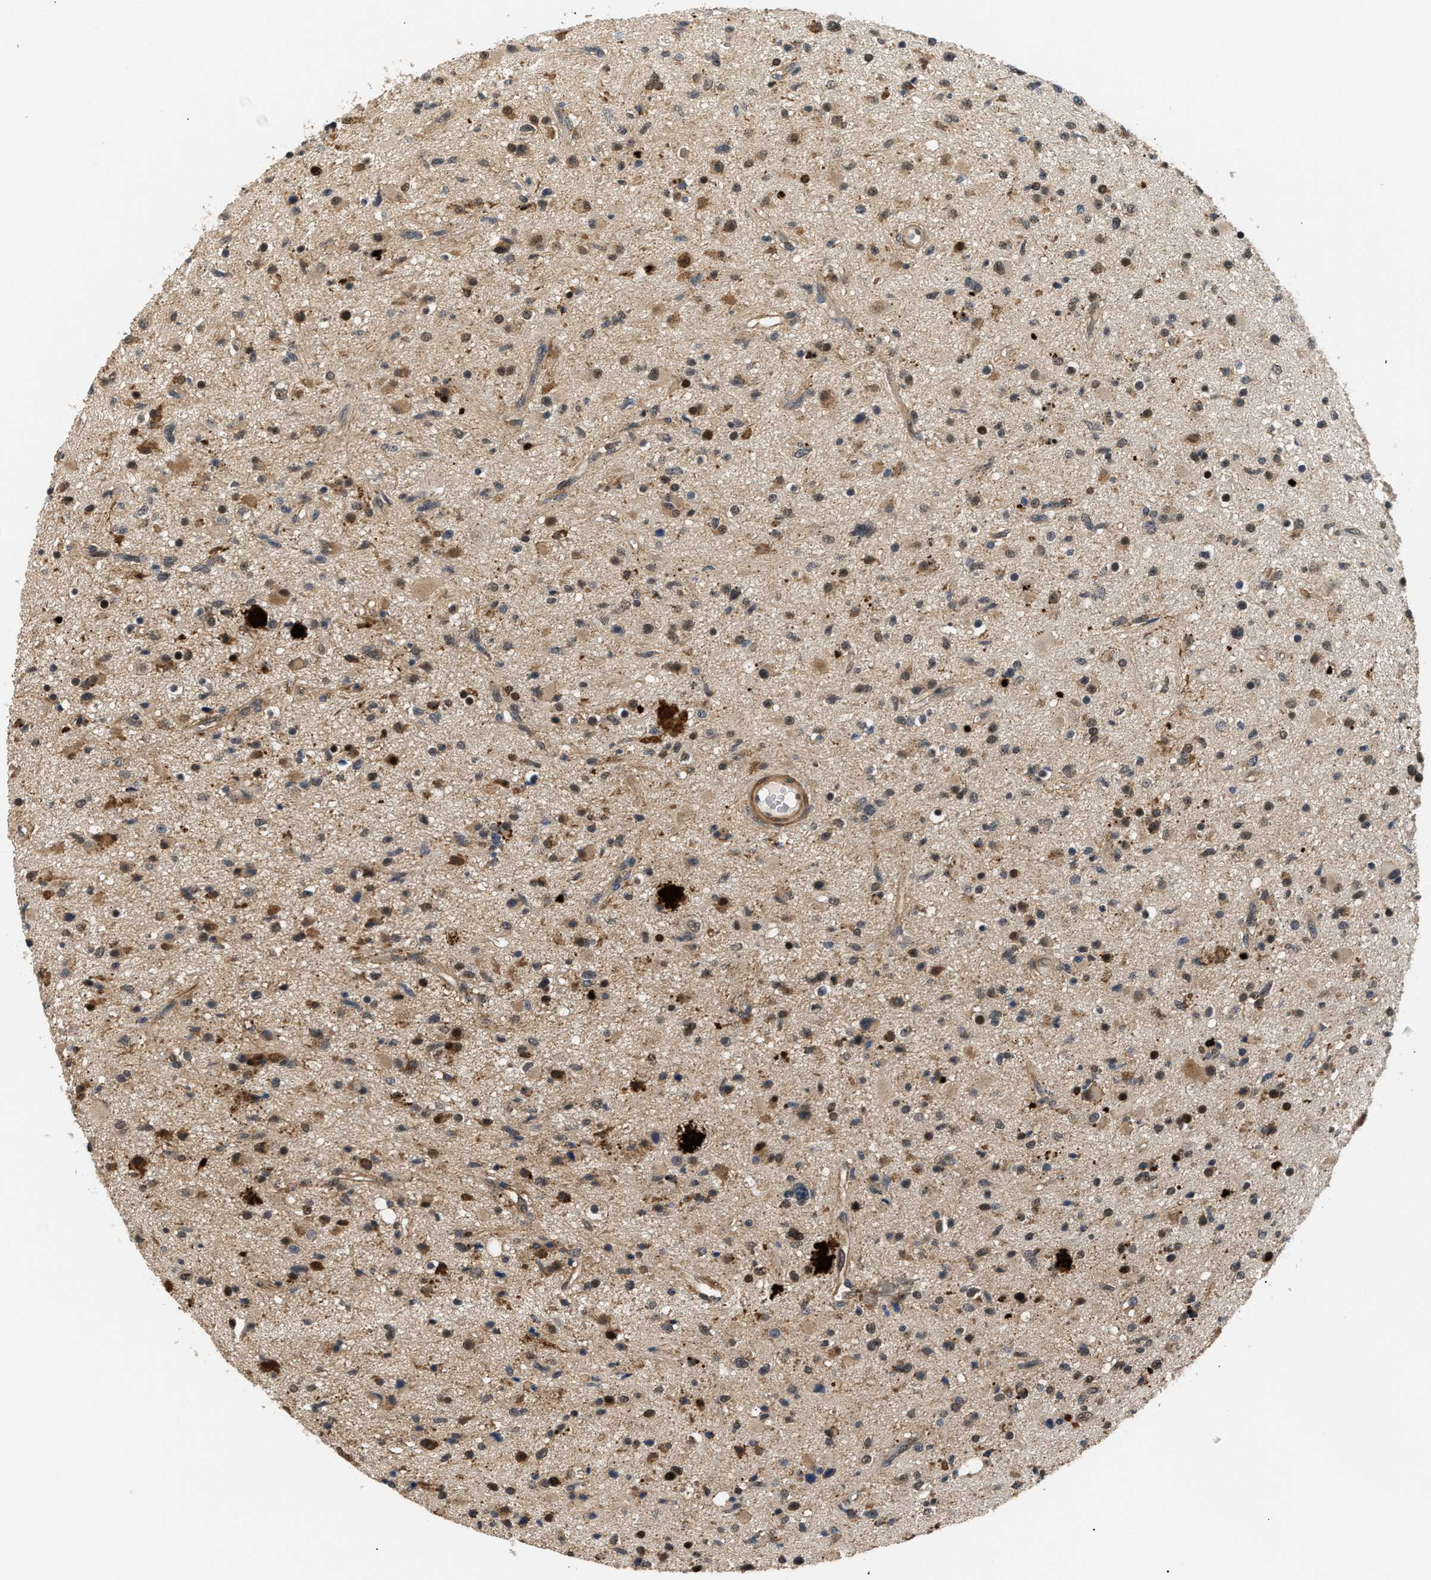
{"staining": {"intensity": "moderate", "quantity": "25%-75%", "location": "cytoplasmic/membranous,nuclear"}, "tissue": "glioma", "cell_type": "Tumor cells", "image_type": "cancer", "snomed": [{"axis": "morphology", "description": "Glioma, malignant, High grade"}, {"axis": "topography", "description": "Brain"}], "caption": "Protein expression analysis of glioma reveals moderate cytoplasmic/membranous and nuclear staining in approximately 25%-75% of tumor cells.", "gene": "LARP6", "patient": {"sex": "male", "age": 33}}